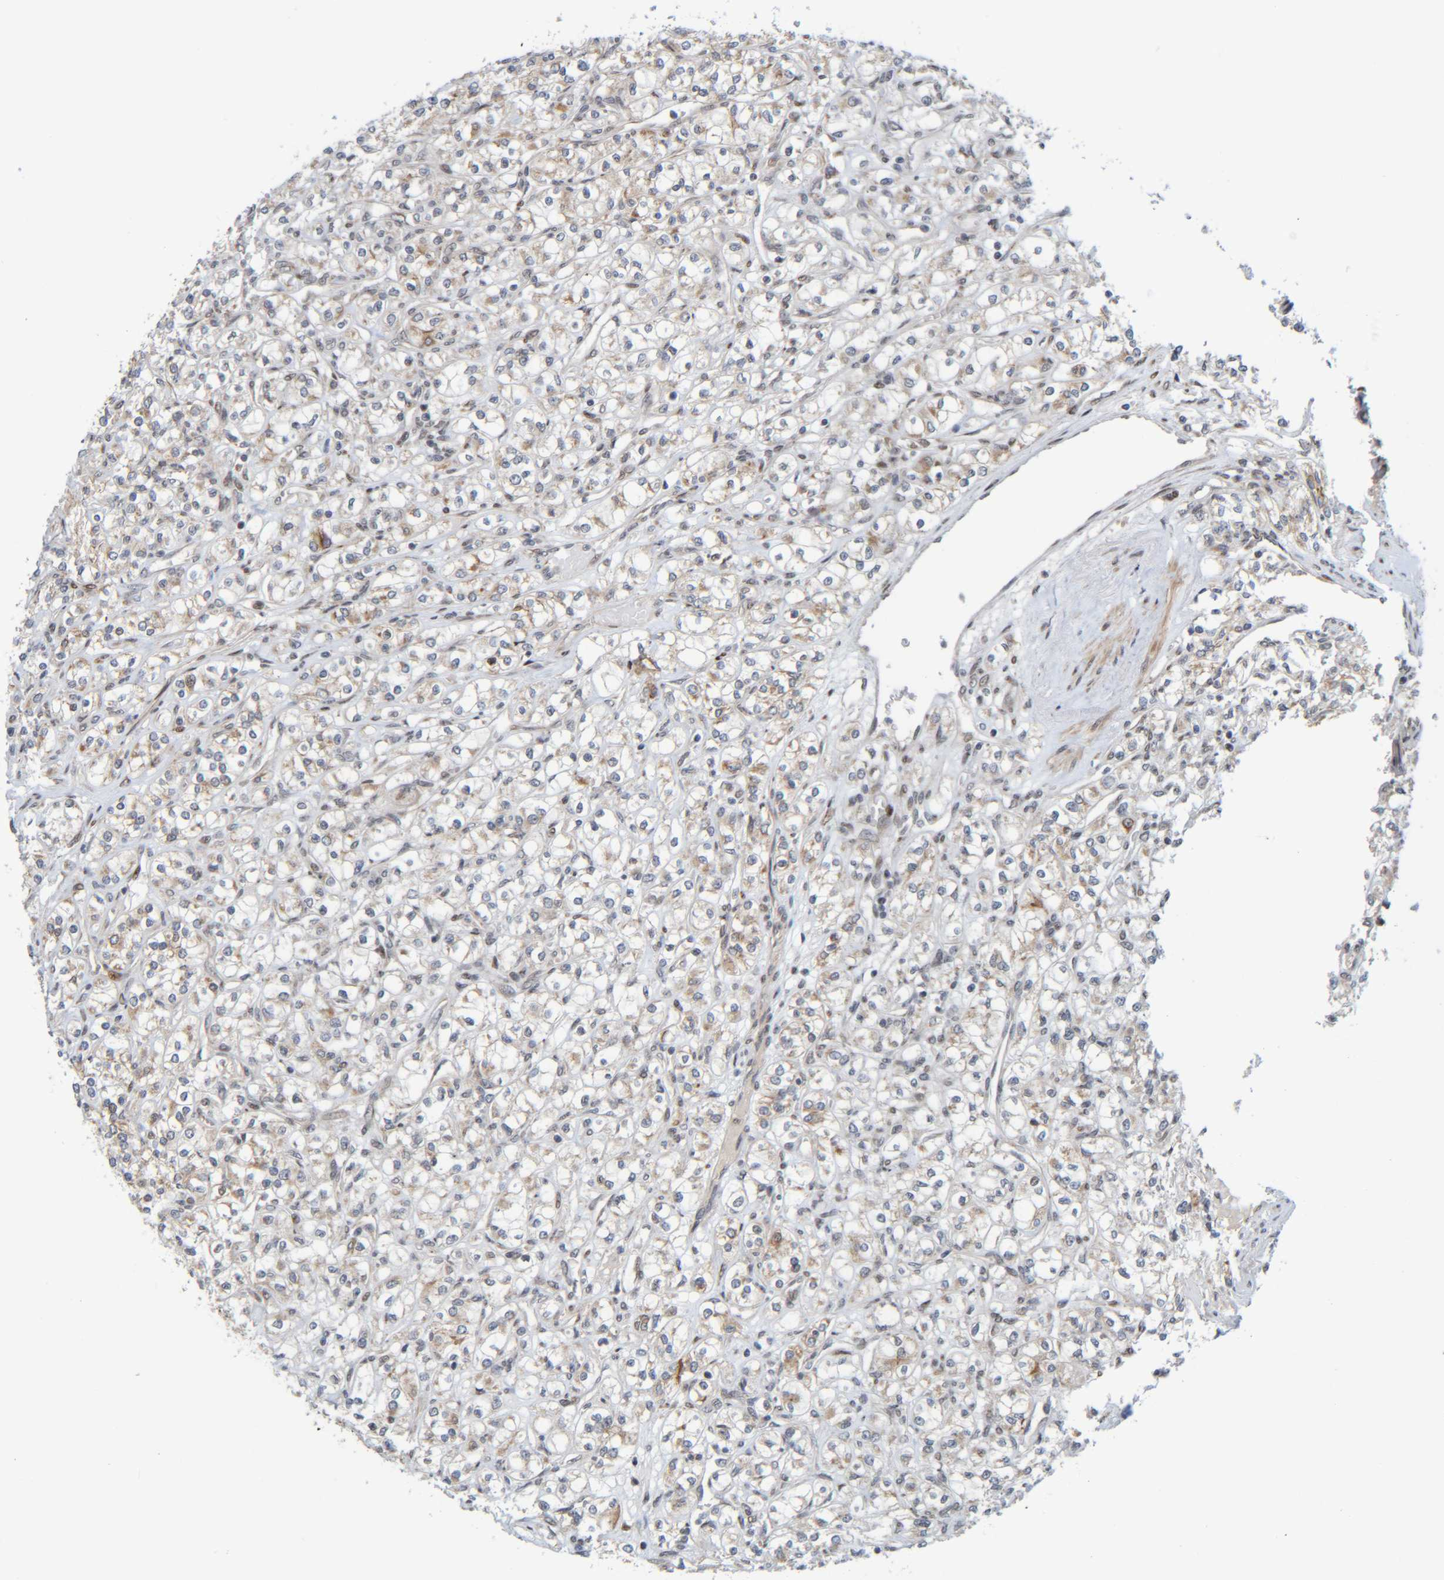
{"staining": {"intensity": "weak", "quantity": "<25%", "location": "cytoplasmic/membranous"}, "tissue": "renal cancer", "cell_type": "Tumor cells", "image_type": "cancer", "snomed": [{"axis": "morphology", "description": "Adenocarcinoma, NOS"}, {"axis": "topography", "description": "Kidney"}], "caption": "Tumor cells are negative for brown protein staining in renal cancer. (DAB immunohistochemistry (IHC) with hematoxylin counter stain).", "gene": "CCDC57", "patient": {"sex": "male", "age": 77}}